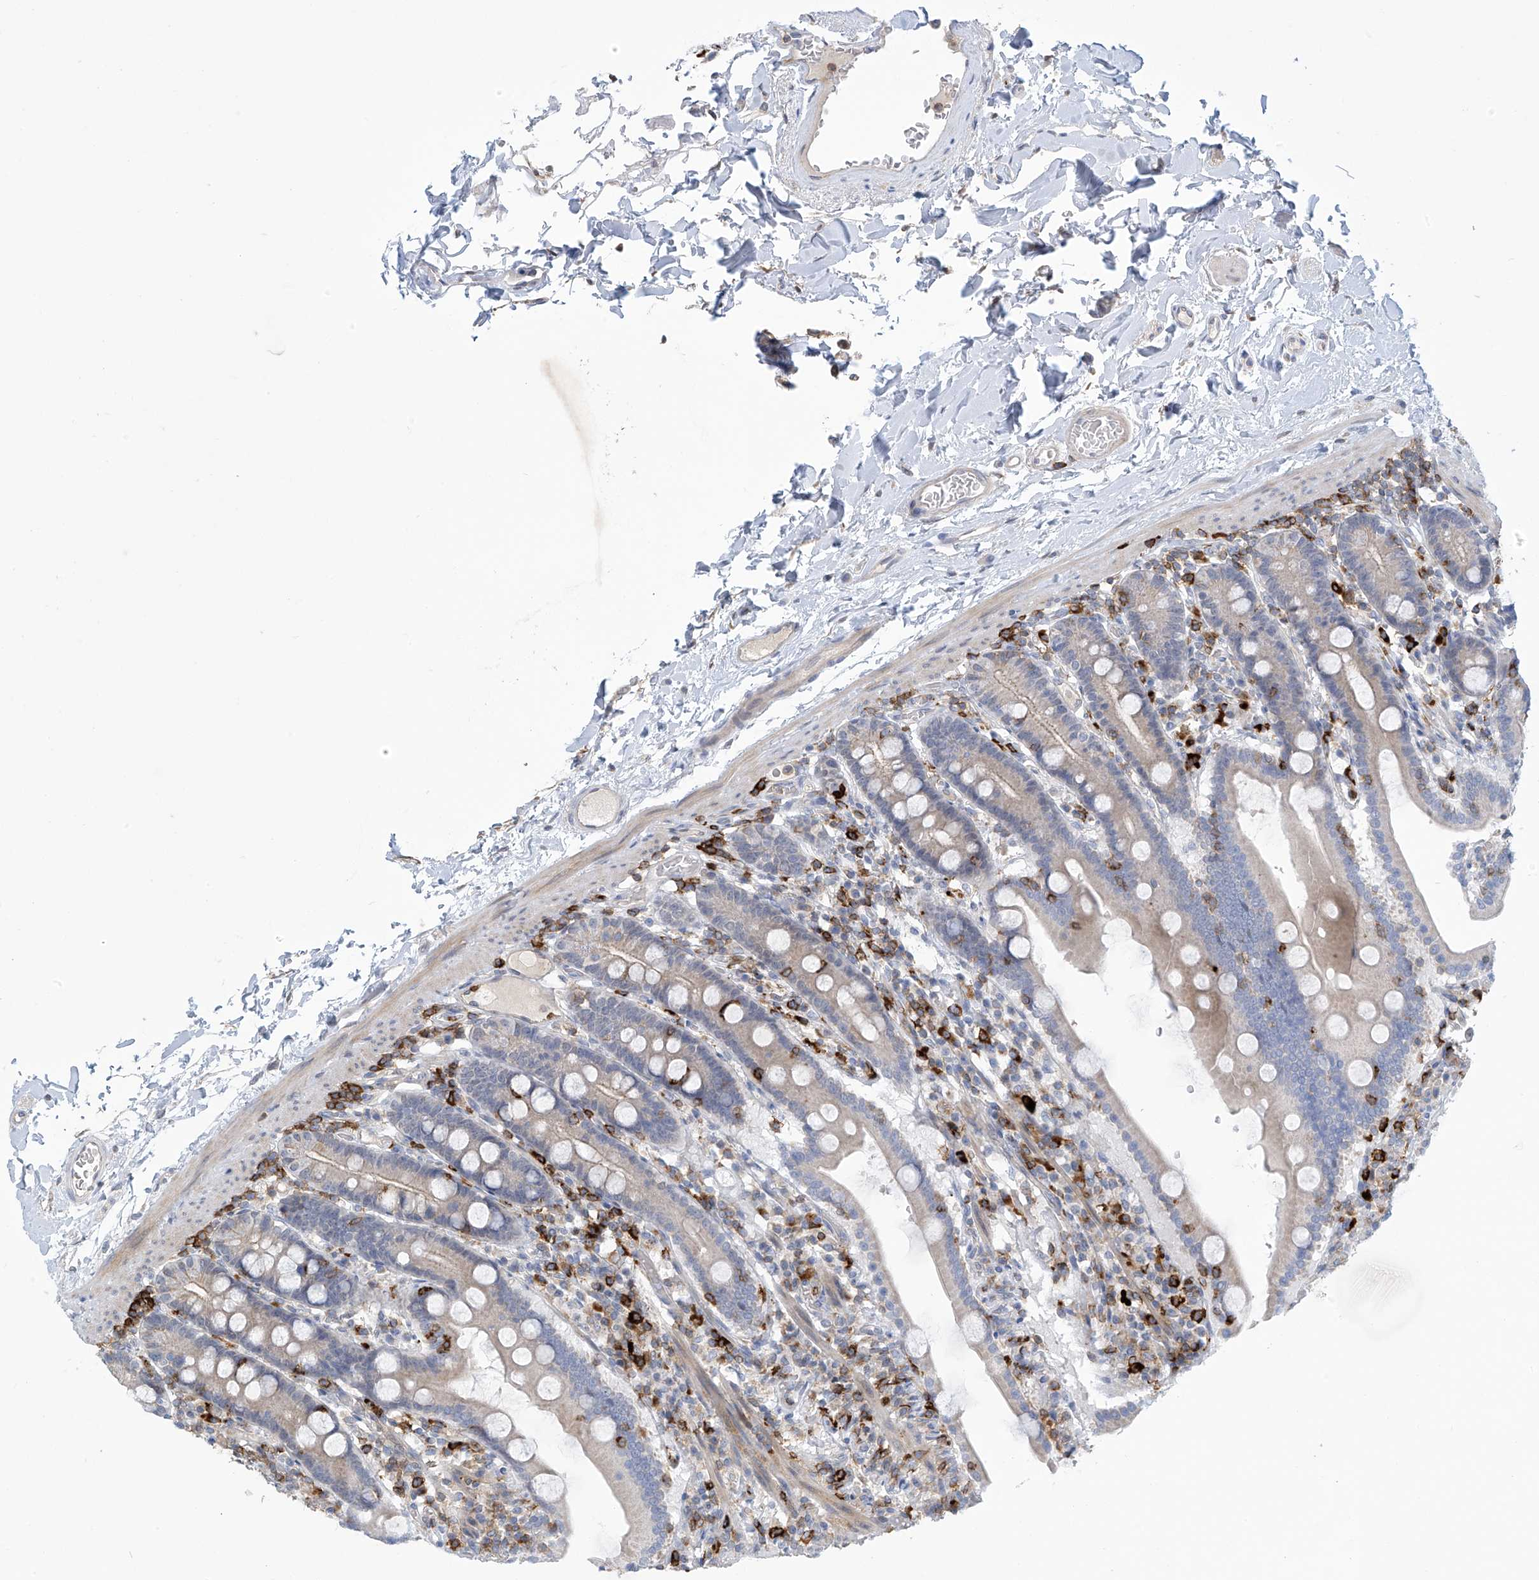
{"staining": {"intensity": "negative", "quantity": "none", "location": "none"}, "tissue": "duodenum", "cell_type": "Glandular cells", "image_type": "normal", "snomed": [{"axis": "morphology", "description": "Normal tissue, NOS"}, {"axis": "topography", "description": "Duodenum"}], "caption": "The micrograph shows no significant staining in glandular cells of duodenum.", "gene": "IBA57", "patient": {"sex": "male", "age": 55}}